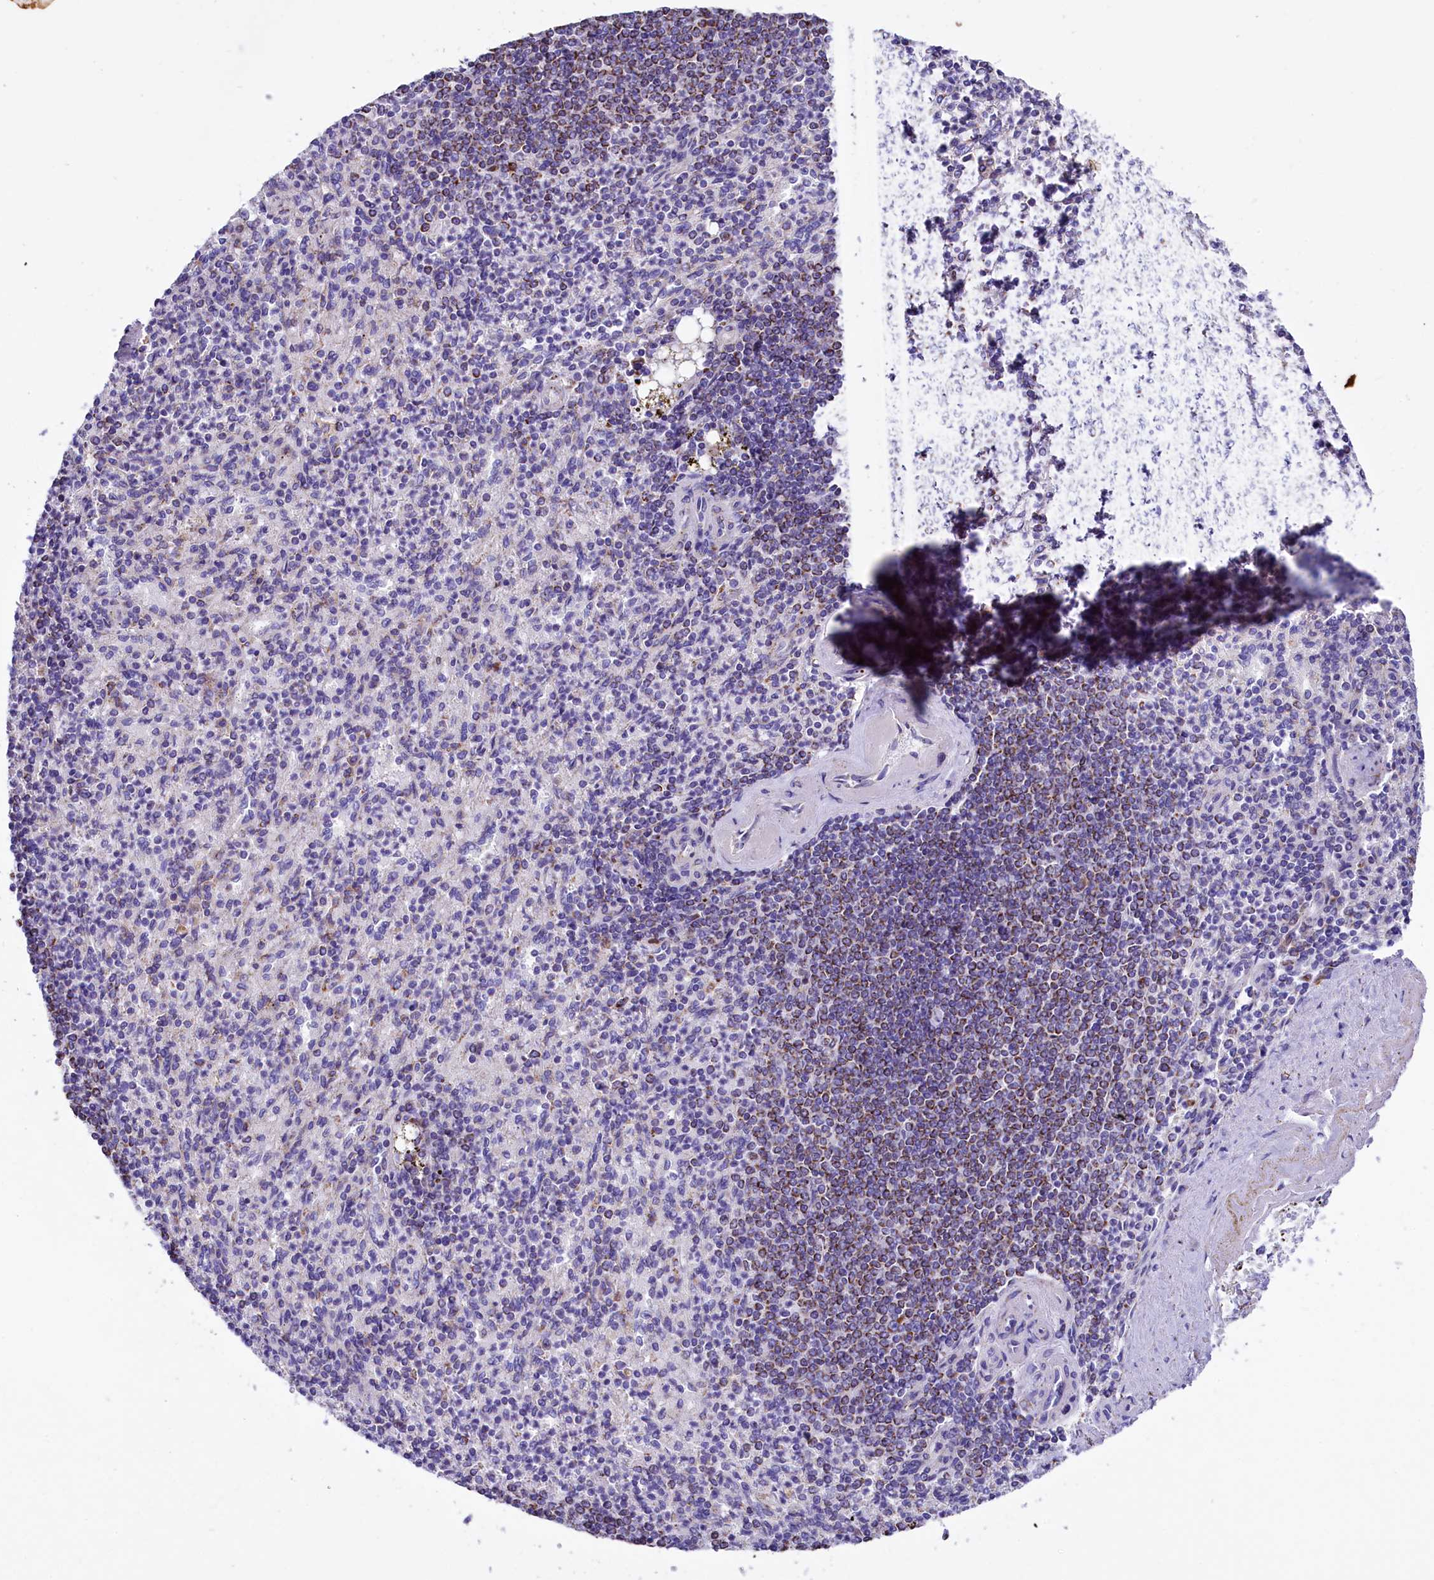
{"staining": {"intensity": "negative", "quantity": "none", "location": "none"}, "tissue": "spleen", "cell_type": "Cells in red pulp", "image_type": "normal", "snomed": [{"axis": "morphology", "description": "Normal tissue, NOS"}, {"axis": "topography", "description": "Spleen"}], "caption": "The immunohistochemistry (IHC) image has no significant expression in cells in red pulp of spleen.", "gene": "IDH3A", "patient": {"sex": "female", "age": 74}}